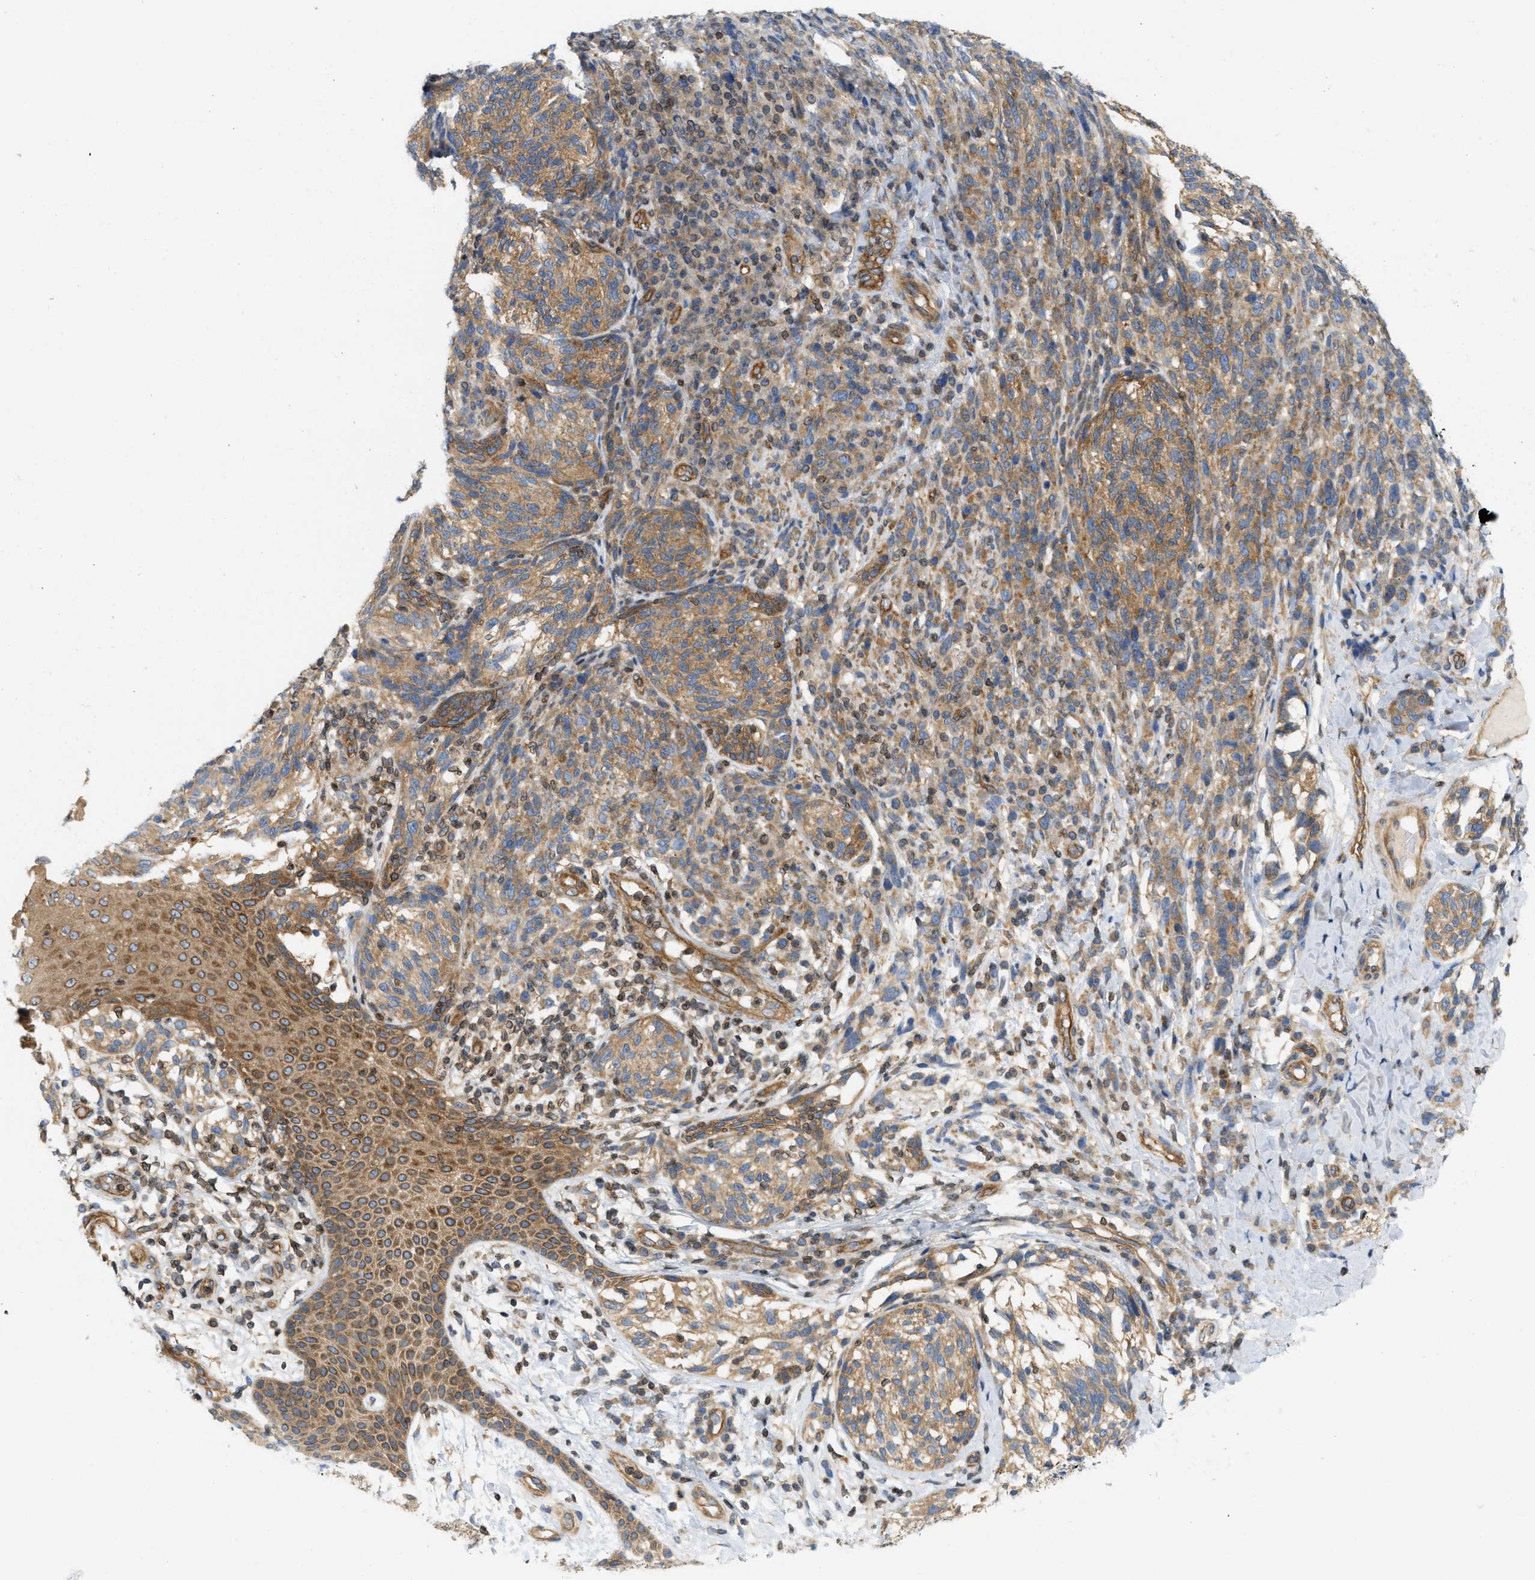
{"staining": {"intensity": "moderate", "quantity": ">75%", "location": "cytoplasmic/membranous"}, "tissue": "melanoma", "cell_type": "Tumor cells", "image_type": "cancer", "snomed": [{"axis": "morphology", "description": "Malignant melanoma, NOS"}, {"axis": "topography", "description": "Skin"}], "caption": "Tumor cells reveal moderate cytoplasmic/membranous staining in approximately >75% of cells in malignant melanoma.", "gene": "STRN", "patient": {"sex": "female", "age": 73}}